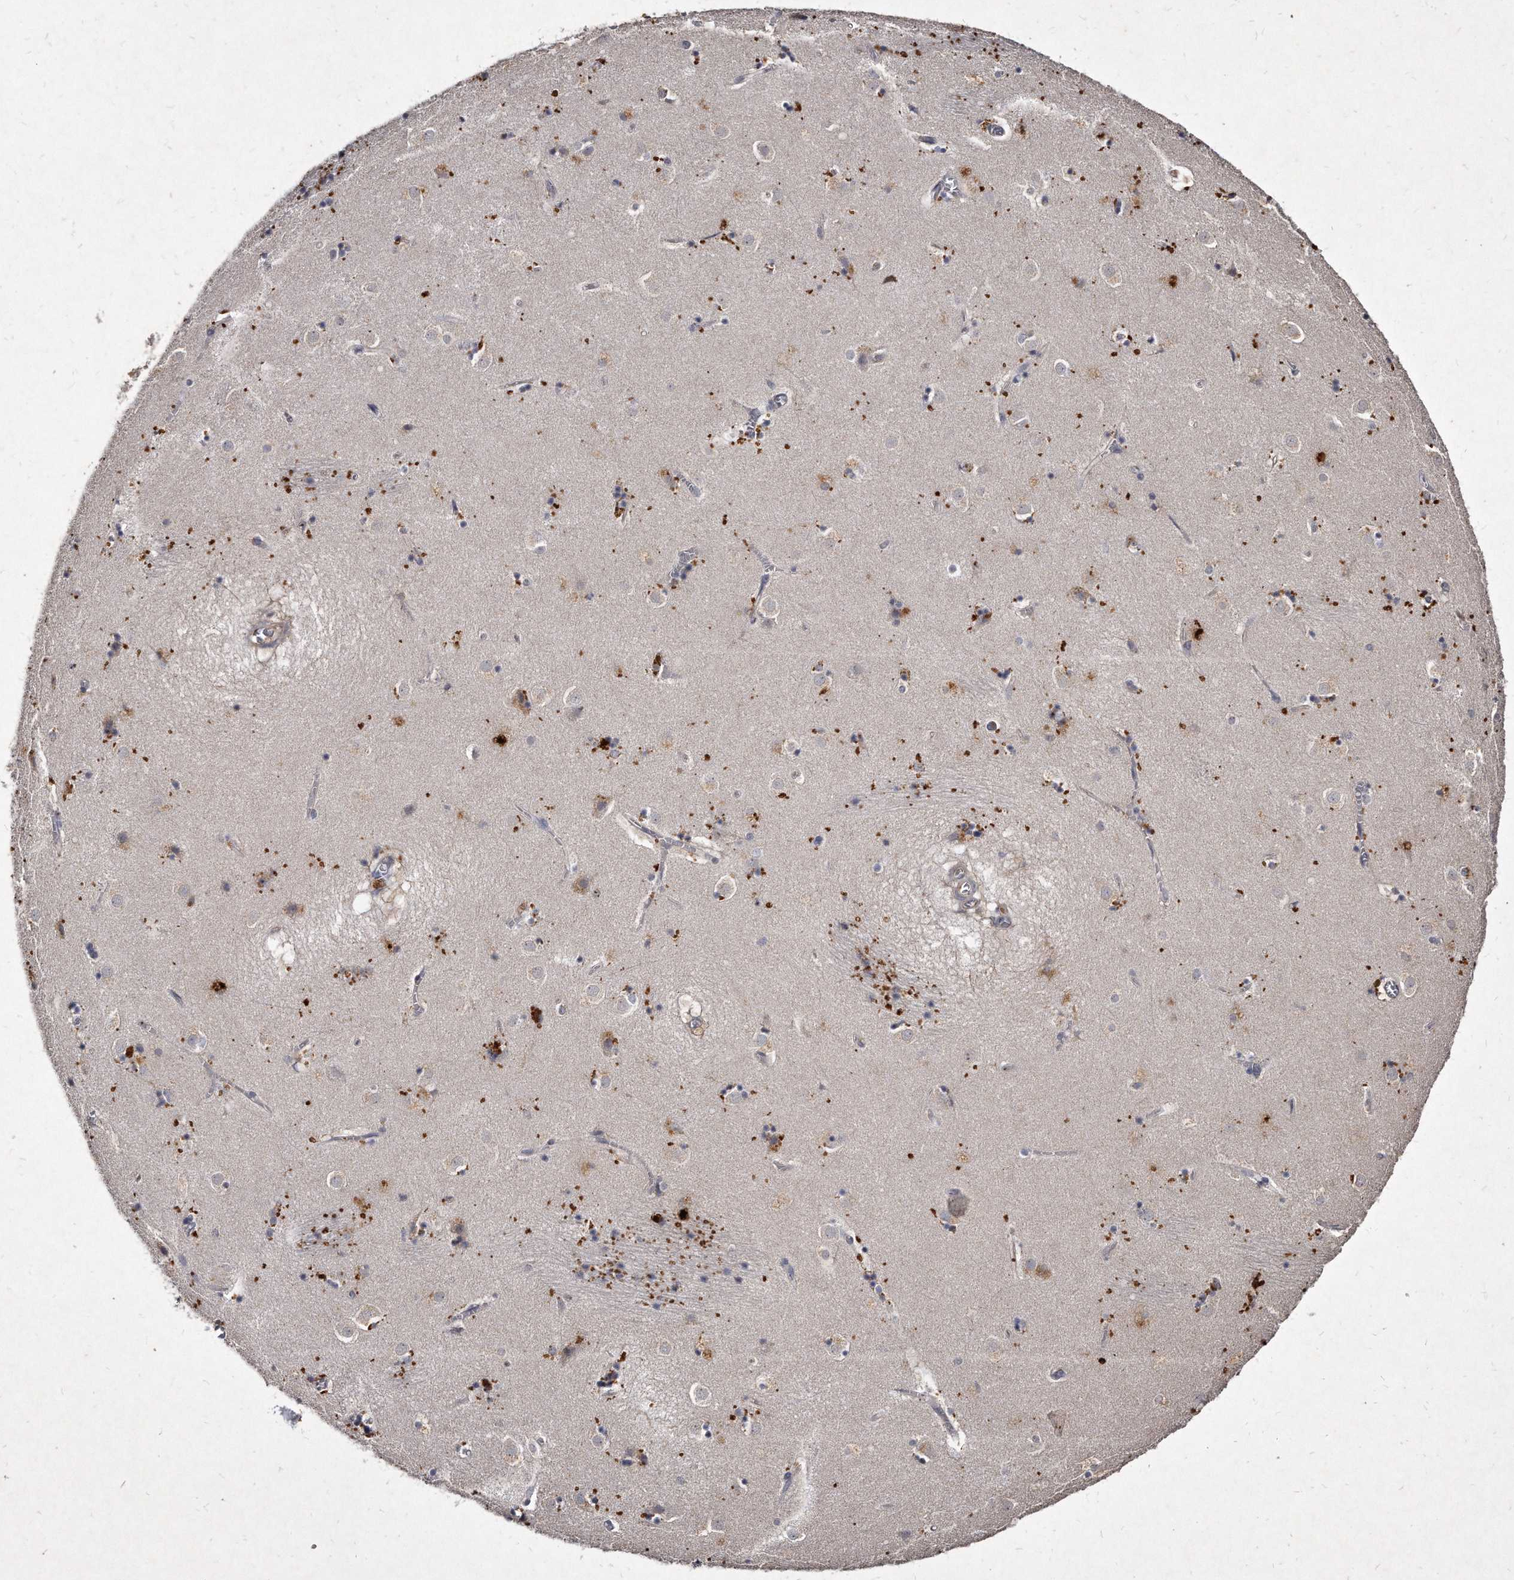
{"staining": {"intensity": "weak", "quantity": "<25%", "location": "cytoplasmic/membranous"}, "tissue": "caudate", "cell_type": "Glial cells", "image_type": "normal", "snomed": [{"axis": "morphology", "description": "Normal tissue, NOS"}, {"axis": "topography", "description": "Lateral ventricle wall"}], "caption": "The immunohistochemistry (IHC) micrograph has no significant positivity in glial cells of caudate.", "gene": "KLHDC3", "patient": {"sex": "male", "age": 70}}